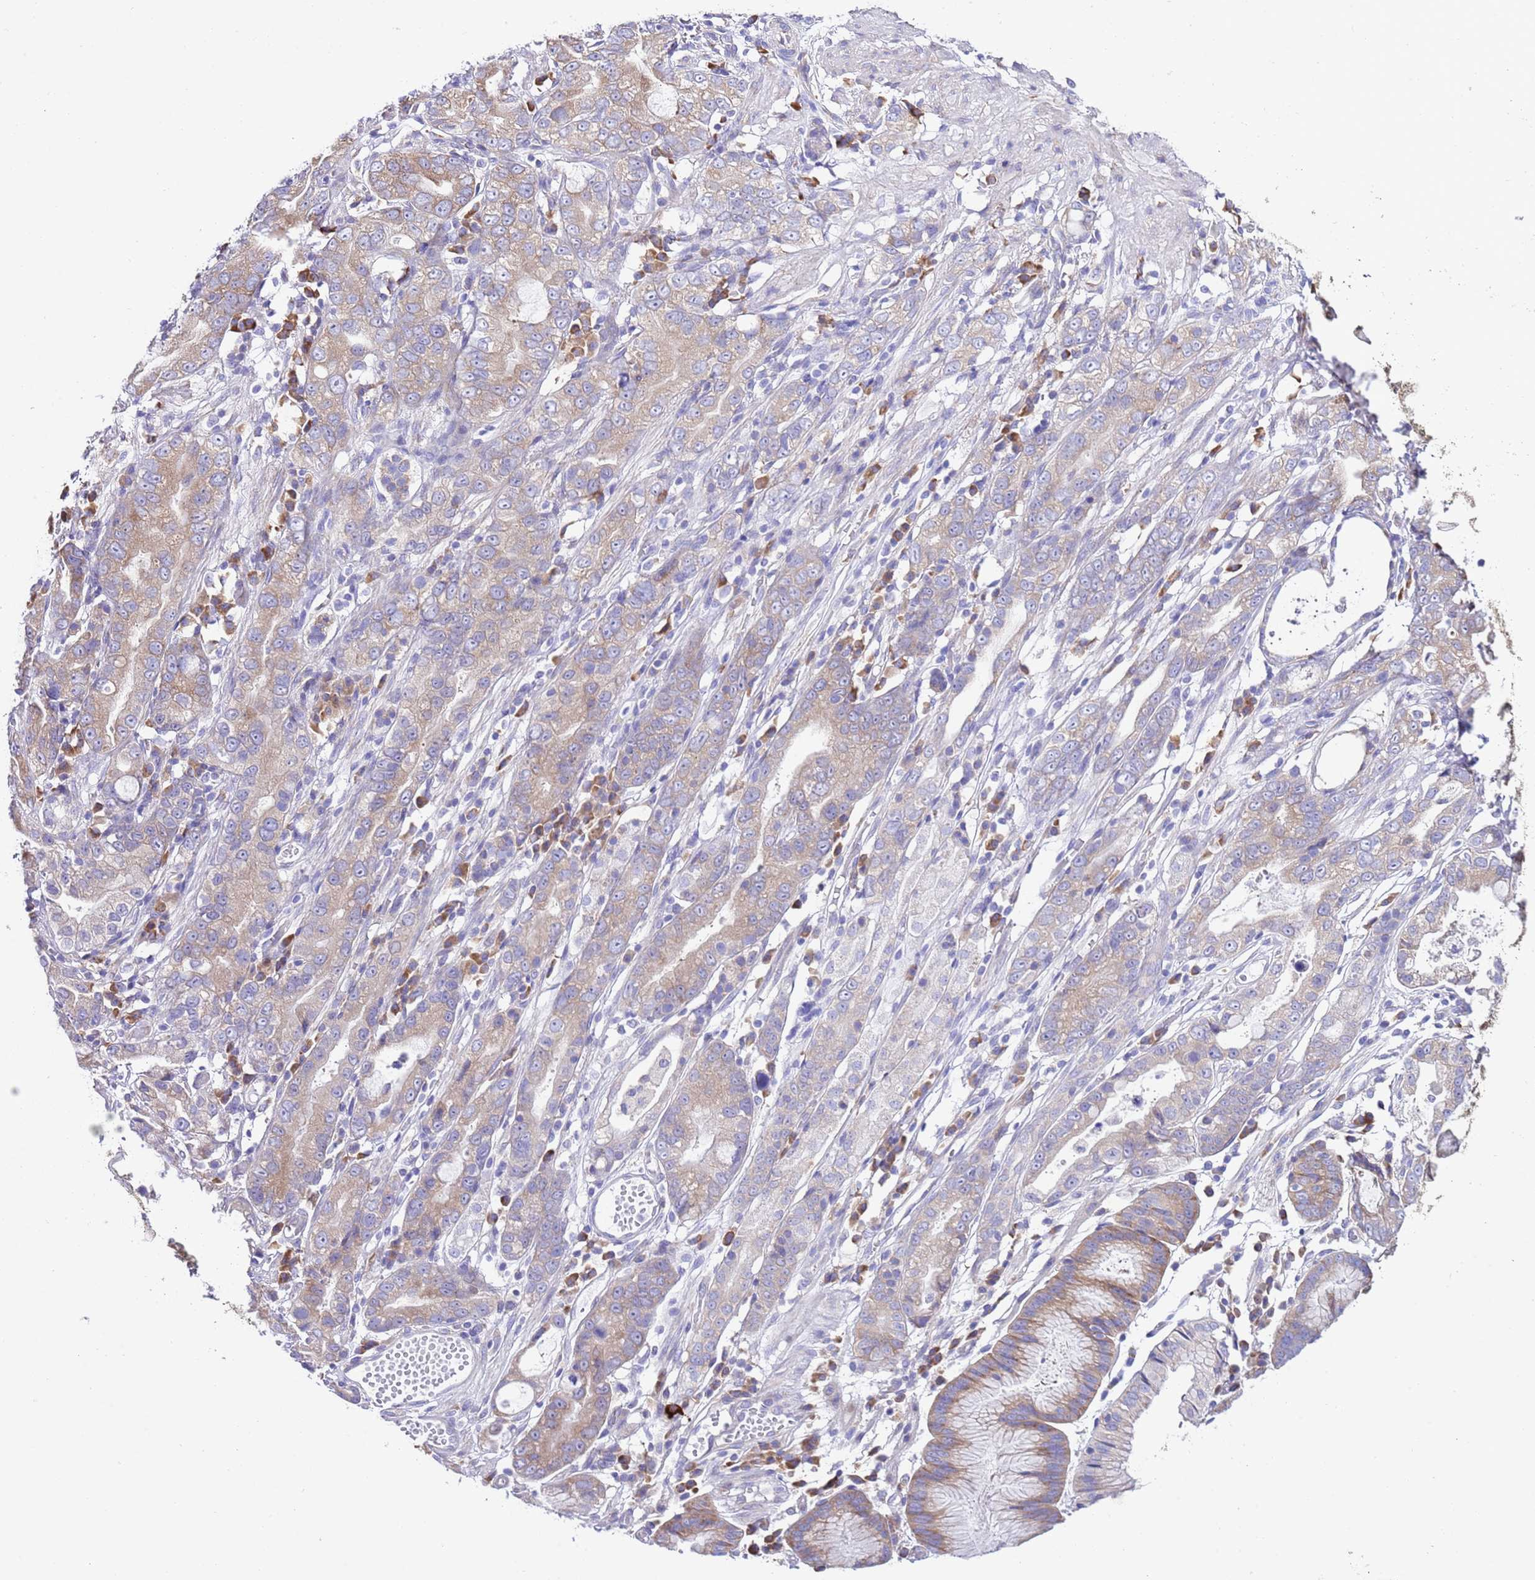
{"staining": {"intensity": "moderate", "quantity": "25%-75%", "location": "cytoplasmic/membranous"}, "tissue": "stomach cancer", "cell_type": "Tumor cells", "image_type": "cancer", "snomed": [{"axis": "morphology", "description": "Adenocarcinoma, NOS"}, {"axis": "topography", "description": "Stomach"}], "caption": "Immunohistochemical staining of human stomach adenocarcinoma reveals medium levels of moderate cytoplasmic/membranous staining in approximately 25%-75% of tumor cells.", "gene": "RPS10", "patient": {"sex": "male", "age": 55}}